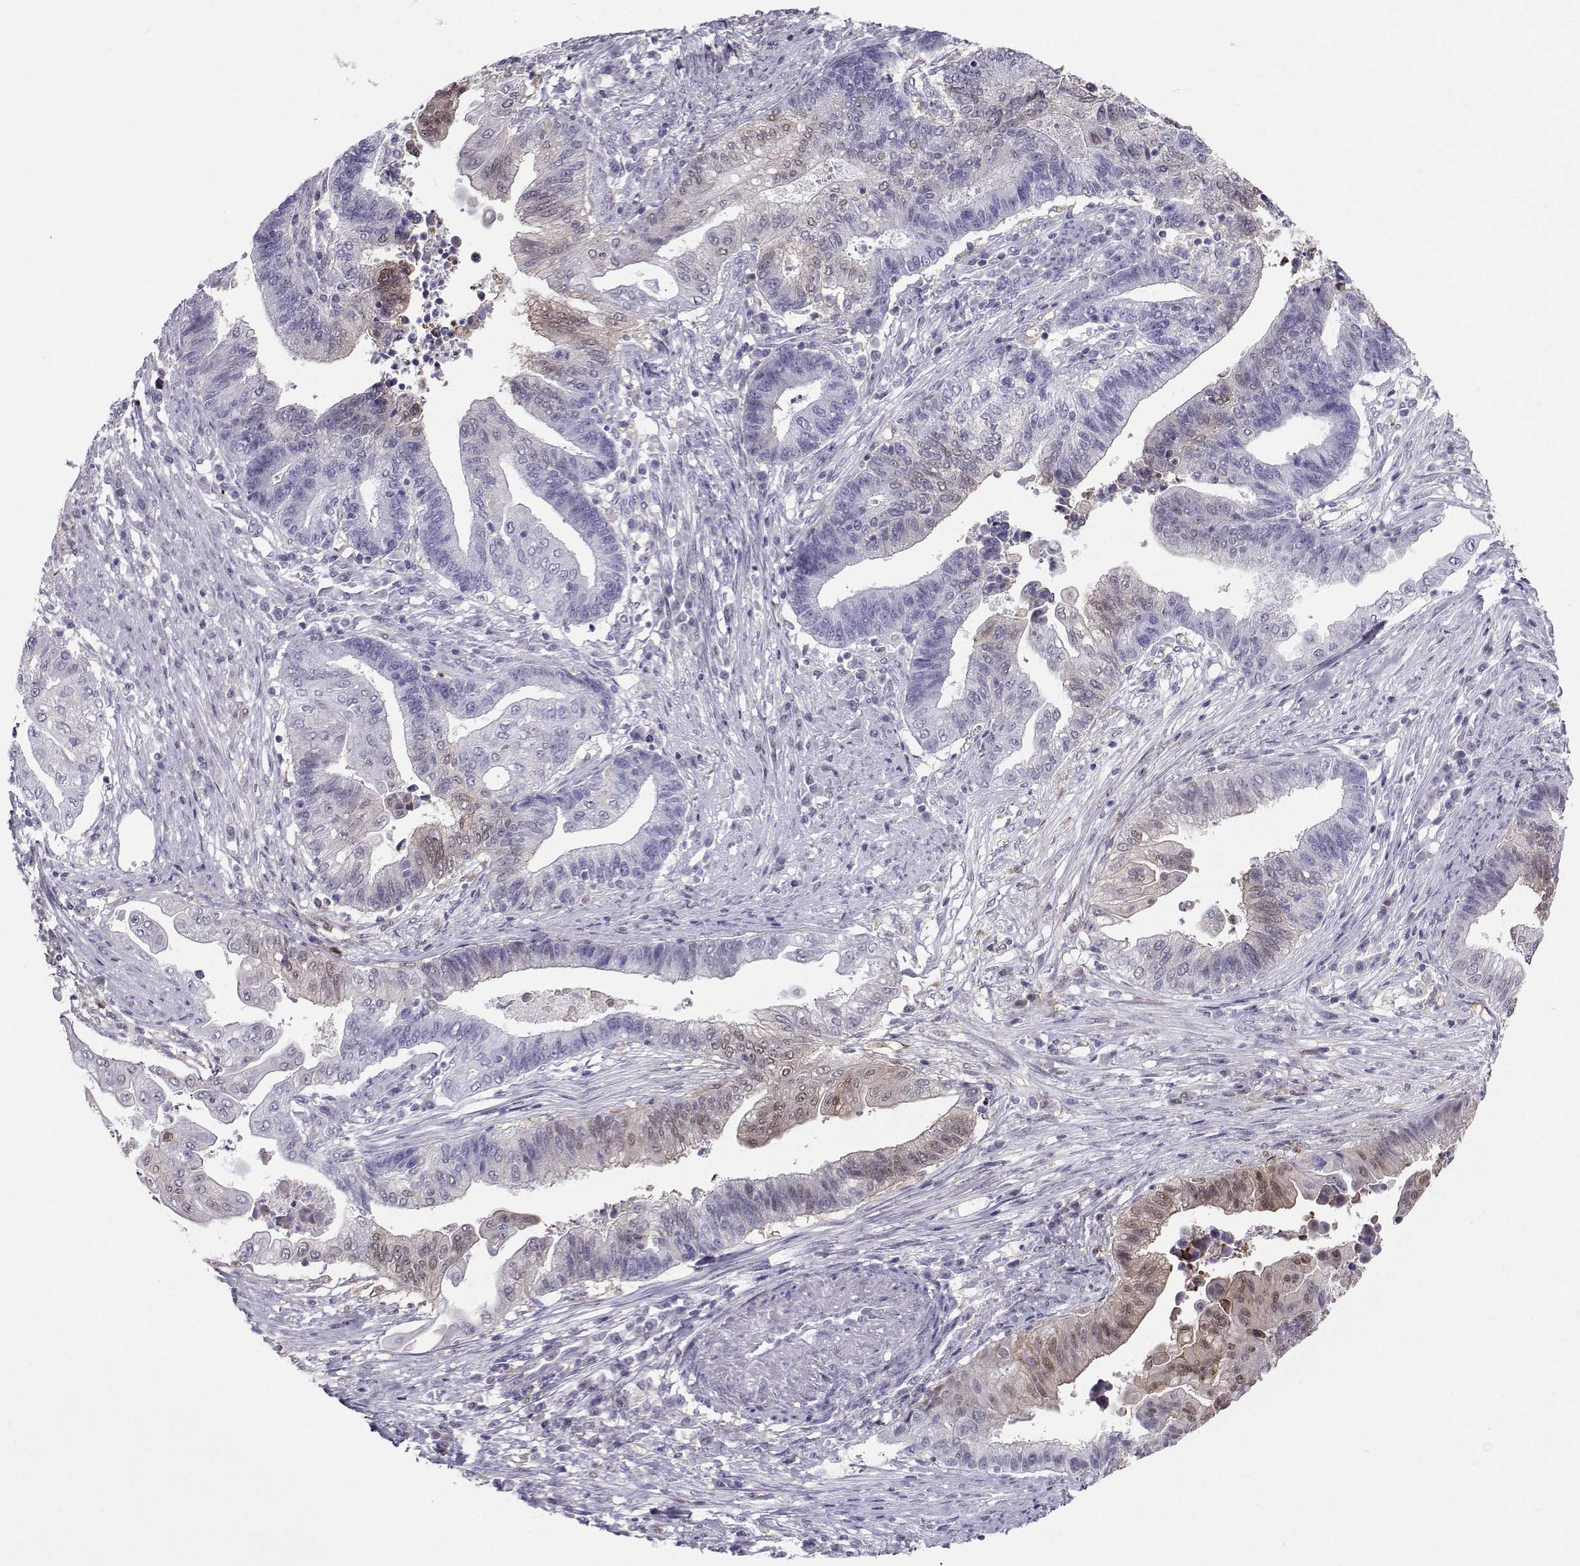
{"staining": {"intensity": "moderate", "quantity": "<25%", "location": "nuclear"}, "tissue": "endometrial cancer", "cell_type": "Tumor cells", "image_type": "cancer", "snomed": [{"axis": "morphology", "description": "Adenocarcinoma, NOS"}, {"axis": "topography", "description": "Uterus"}, {"axis": "topography", "description": "Endometrium"}], "caption": "Immunohistochemical staining of human endometrial cancer reveals moderate nuclear protein staining in approximately <25% of tumor cells.", "gene": "PGK1", "patient": {"sex": "female", "age": 54}}